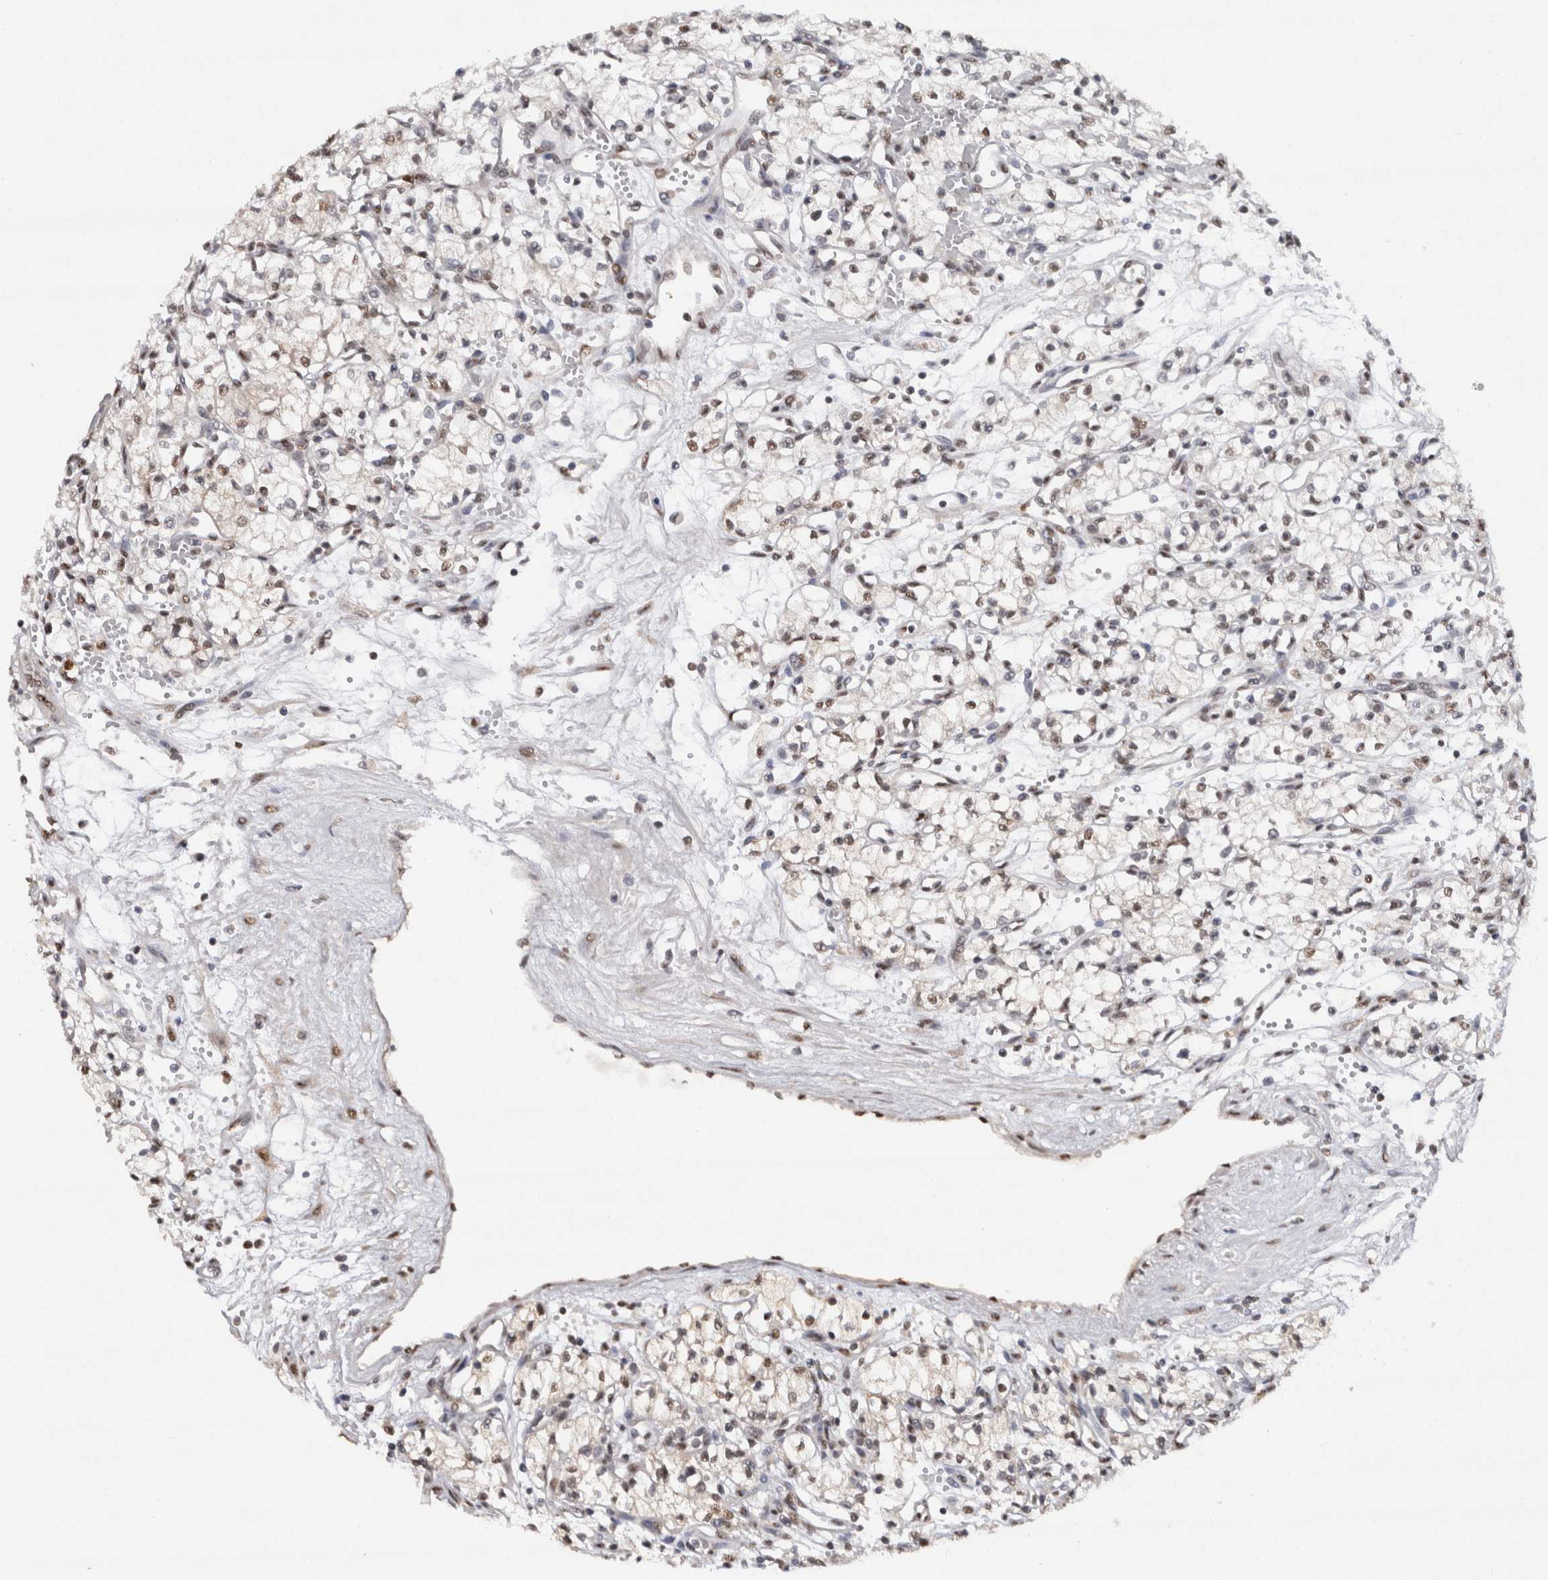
{"staining": {"intensity": "weak", "quantity": ">75%", "location": "cytoplasmic/membranous,nuclear"}, "tissue": "renal cancer", "cell_type": "Tumor cells", "image_type": "cancer", "snomed": [{"axis": "morphology", "description": "Normal tissue, NOS"}, {"axis": "morphology", "description": "Adenocarcinoma, NOS"}, {"axis": "topography", "description": "Kidney"}], "caption": "Protein expression analysis of human renal cancer reveals weak cytoplasmic/membranous and nuclear expression in approximately >75% of tumor cells. The protein is shown in brown color, while the nuclei are stained blue.", "gene": "RPS6KA2", "patient": {"sex": "male", "age": 59}}